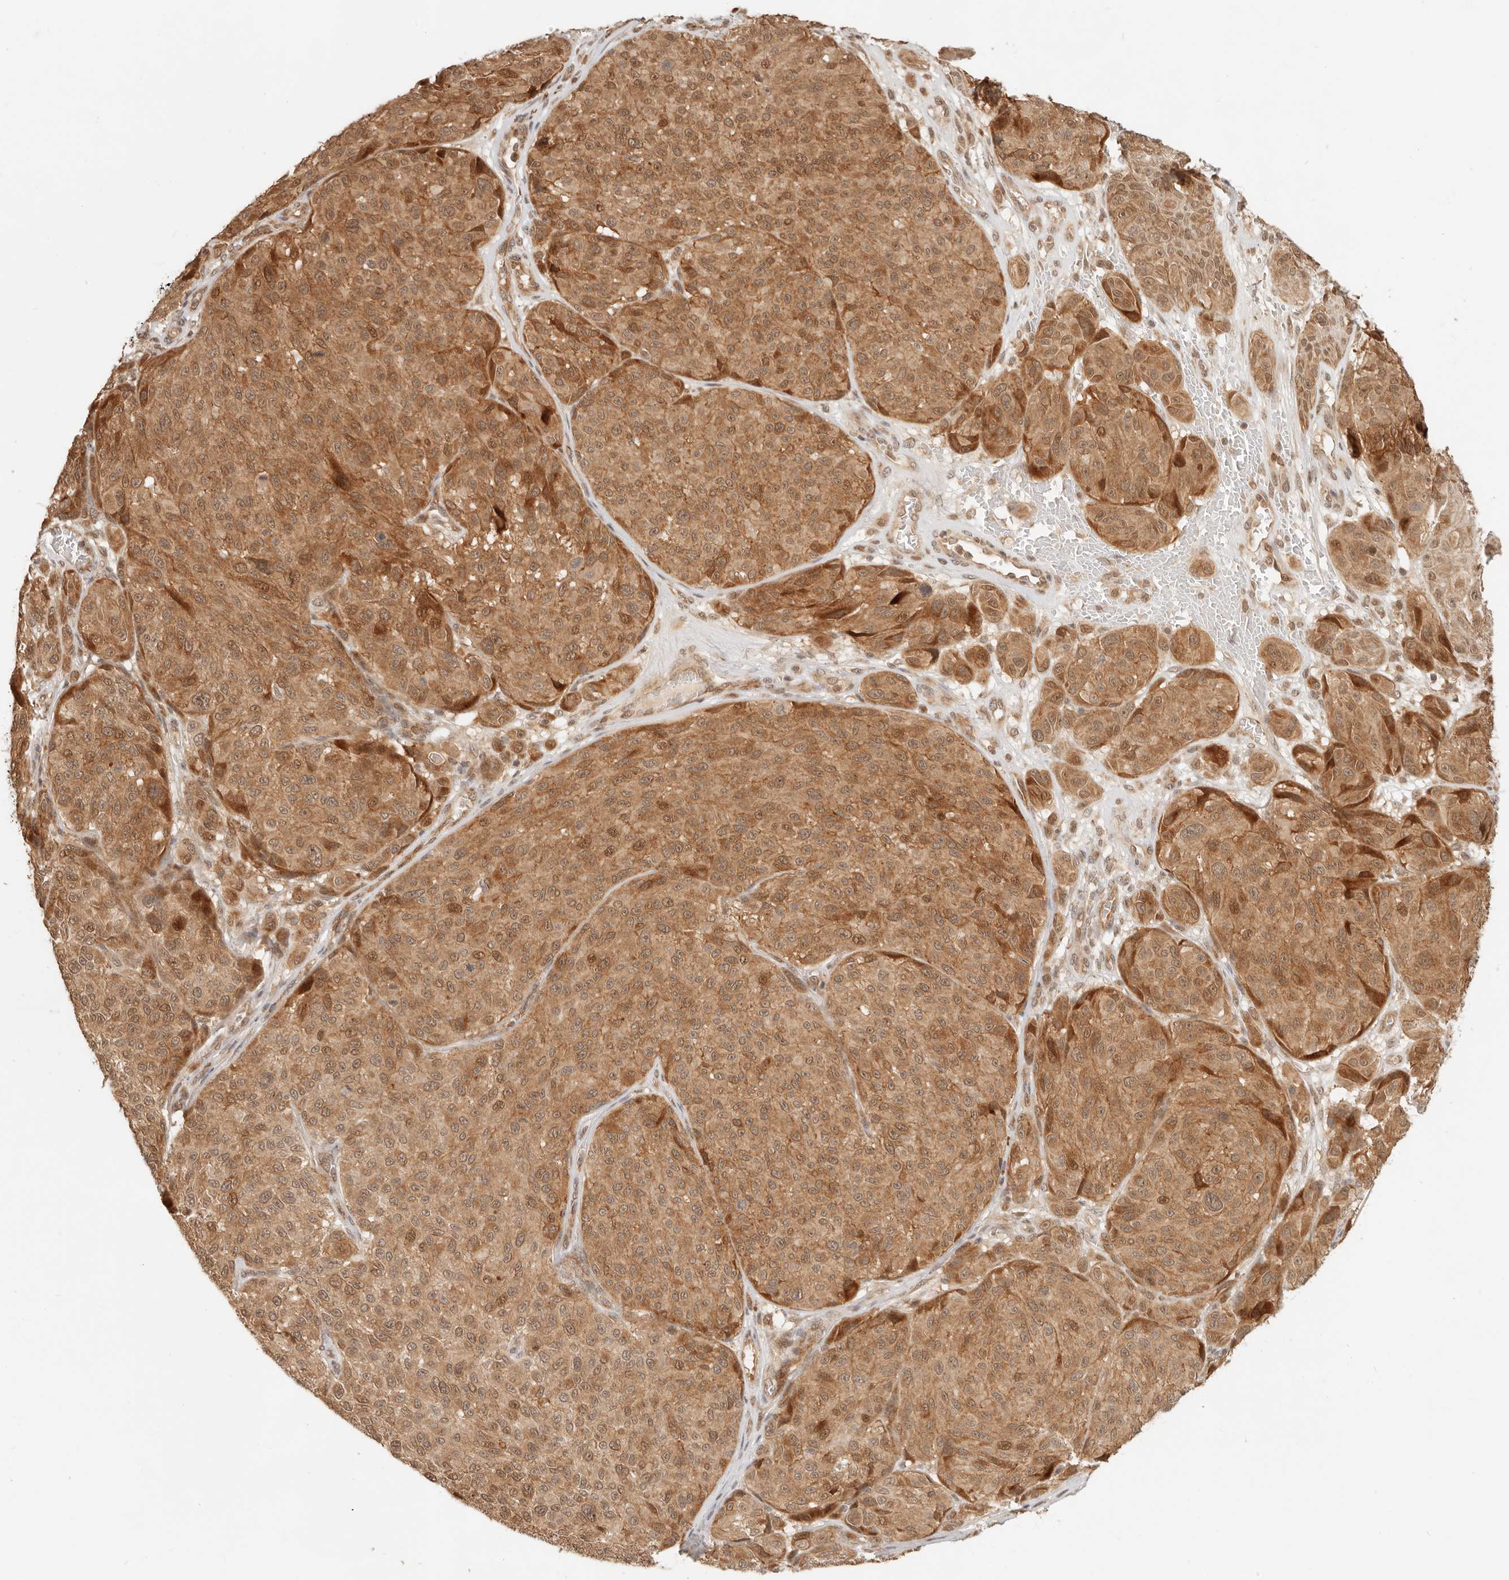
{"staining": {"intensity": "moderate", "quantity": ">75%", "location": "cytoplasmic/membranous,nuclear"}, "tissue": "melanoma", "cell_type": "Tumor cells", "image_type": "cancer", "snomed": [{"axis": "morphology", "description": "Malignant melanoma, NOS"}, {"axis": "topography", "description": "Skin"}], "caption": "An immunohistochemistry (IHC) micrograph of neoplastic tissue is shown. Protein staining in brown labels moderate cytoplasmic/membranous and nuclear positivity in malignant melanoma within tumor cells. The protein of interest is shown in brown color, while the nuclei are stained blue.", "gene": "BAALC", "patient": {"sex": "male", "age": 83}}